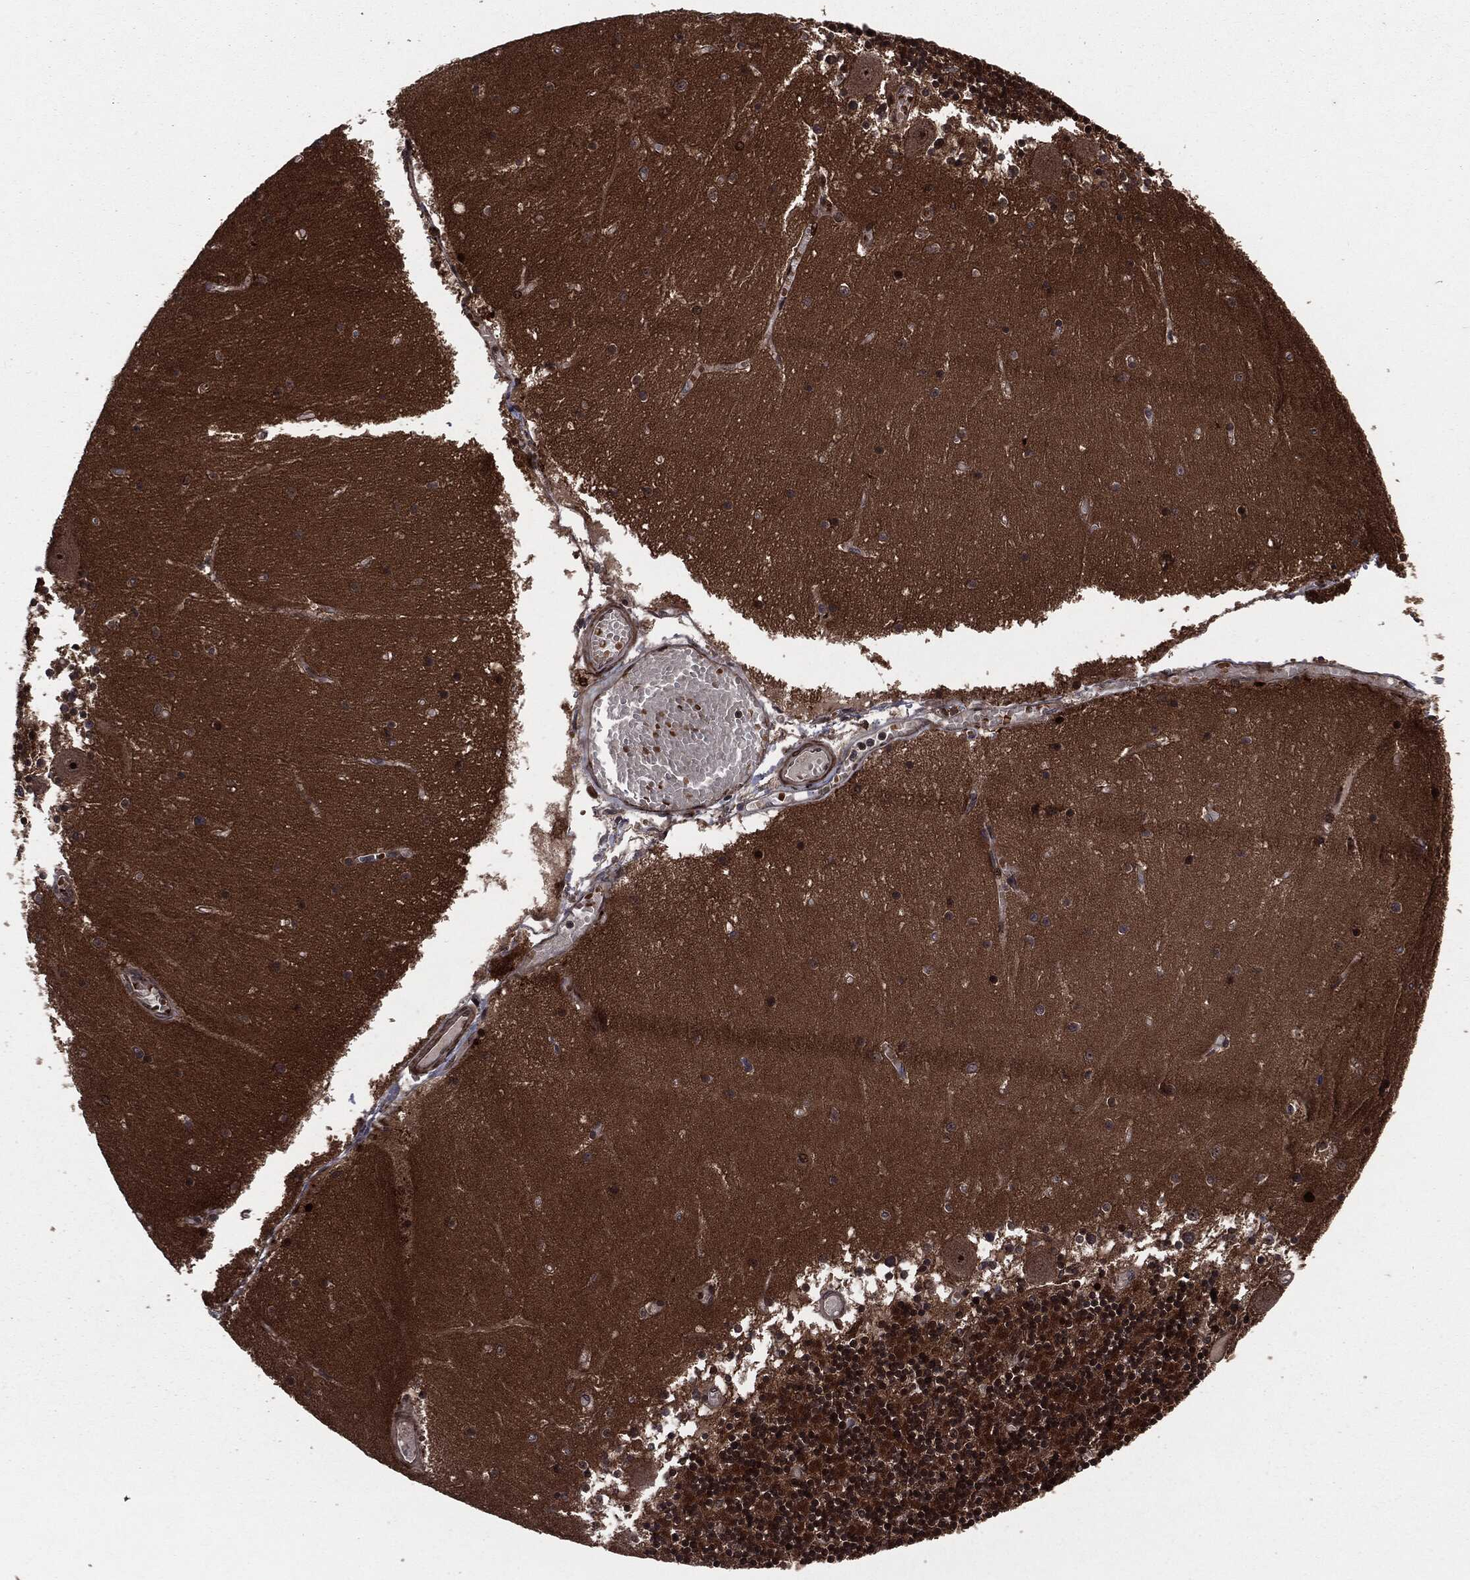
{"staining": {"intensity": "strong", "quantity": "25%-75%", "location": "nuclear"}, "tissue": "cerebellum", "cell_type": "Cells in granular layer", "image_type": "normal", "snomed": [{"axis": "morphology", "description": "Normal tissue, NOS"}, {"axis": "topography", "description": "Cerebellum"}], "caption": "The histopathology image demonstrates a brown stain indicating the presence of a protein in the nuclear of cells in granular layer in cerebellum. (DAB (3,3'-diaminobenzidine) IHC with brightfield microscopy, high magnification).", "gene": "SMAD4", "patient": {"sex": "female", "age": 28}}